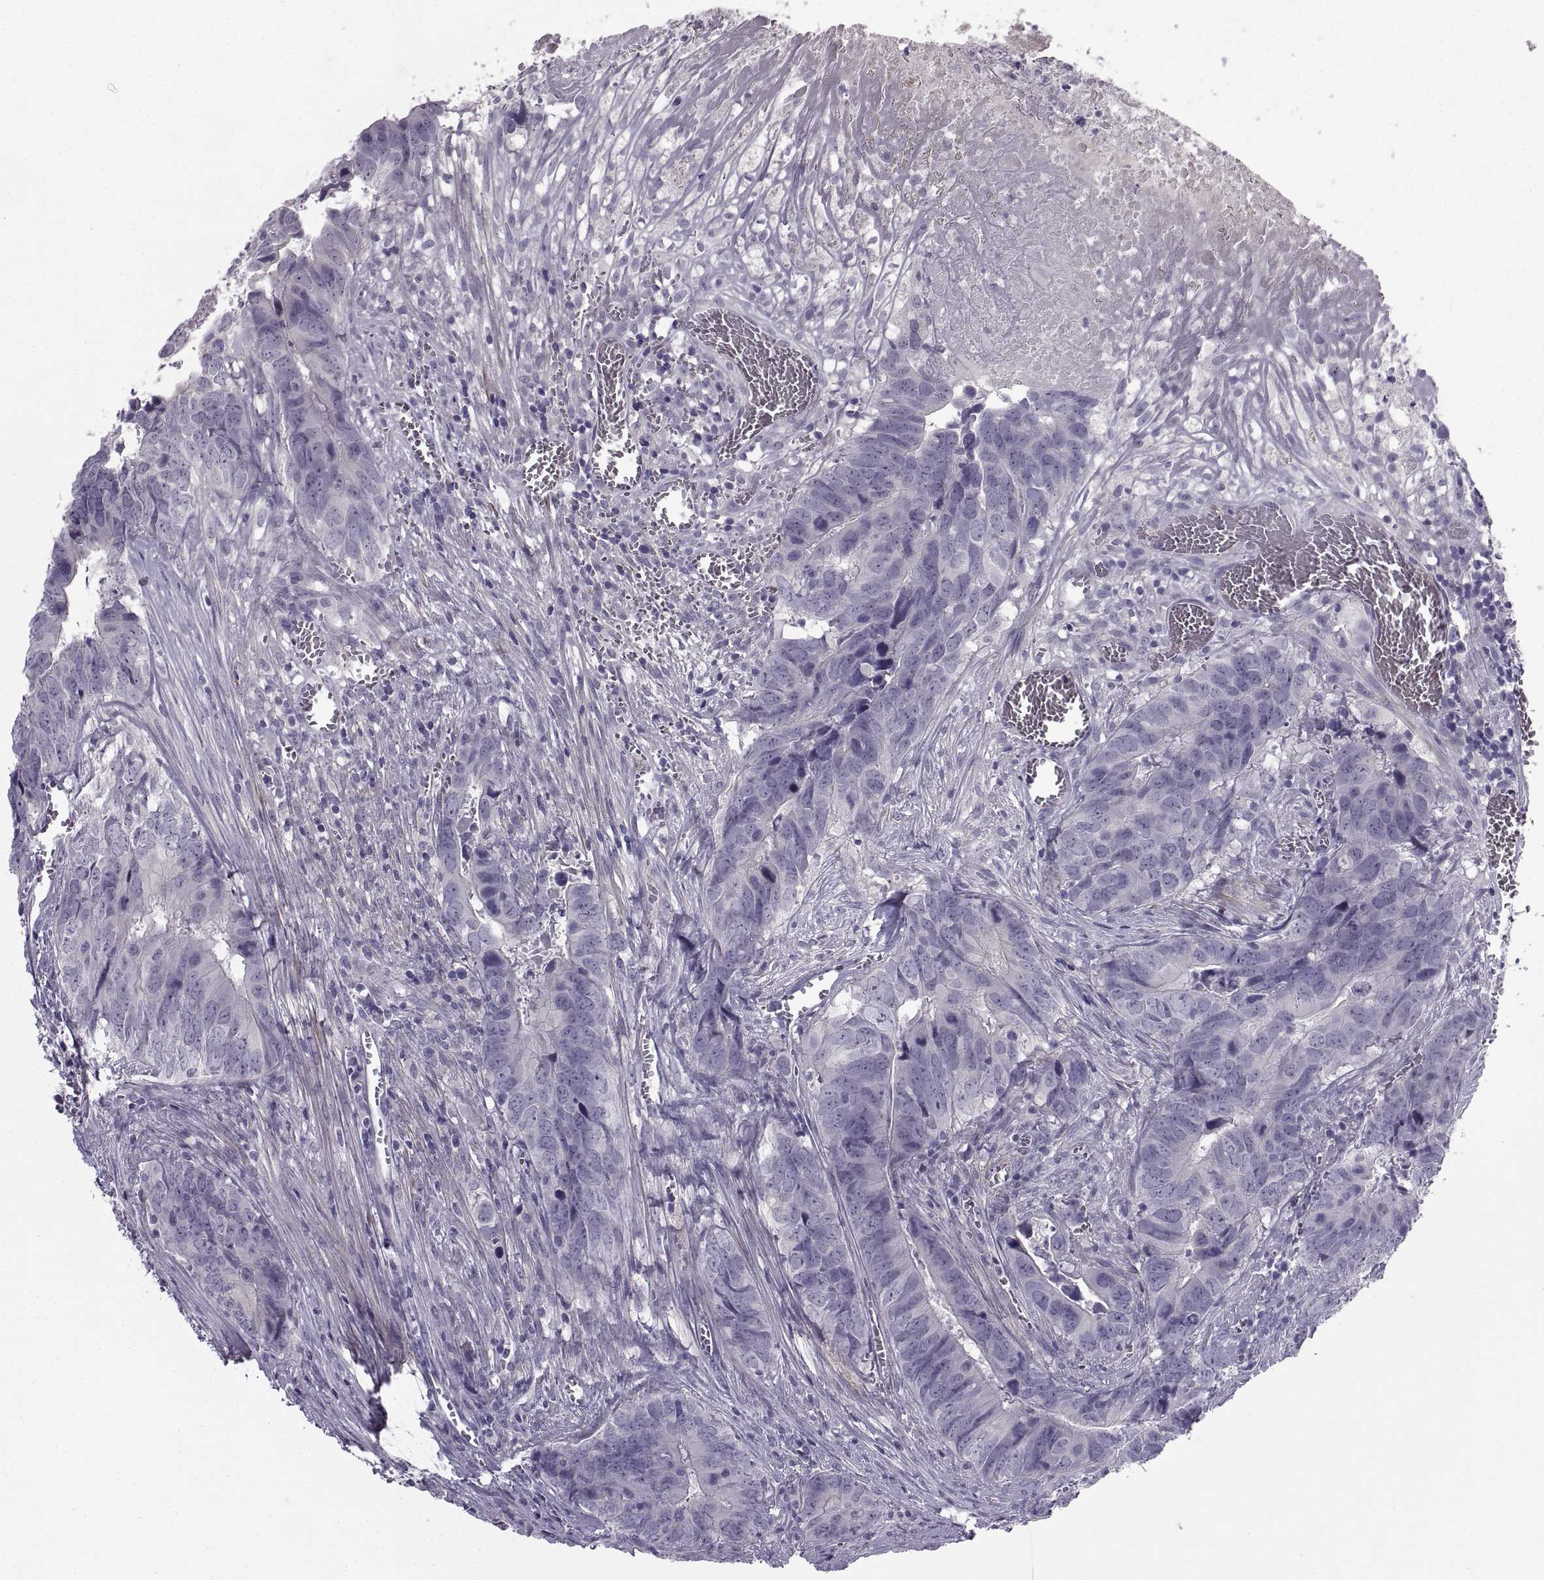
{"staining": {"intensity": "negative", "quantity": "none", "location": "none"}, "tissue": "colorectal cancer", "cell_type": "Tumor cells", "image_type": "cancer", "snomed": [{"axis": "morphology", "description": "Adenocarcinoma, NOS"}, {"axis": "topography", "description": "Colon"}], "caption": "A high-resolution image shows IHC staining of adenocarcinoma (colorectal), which reveals no significant positivity in tumor cells.", "gene": "BSPH1", "patient": {"sex": "female", "age": 82}}